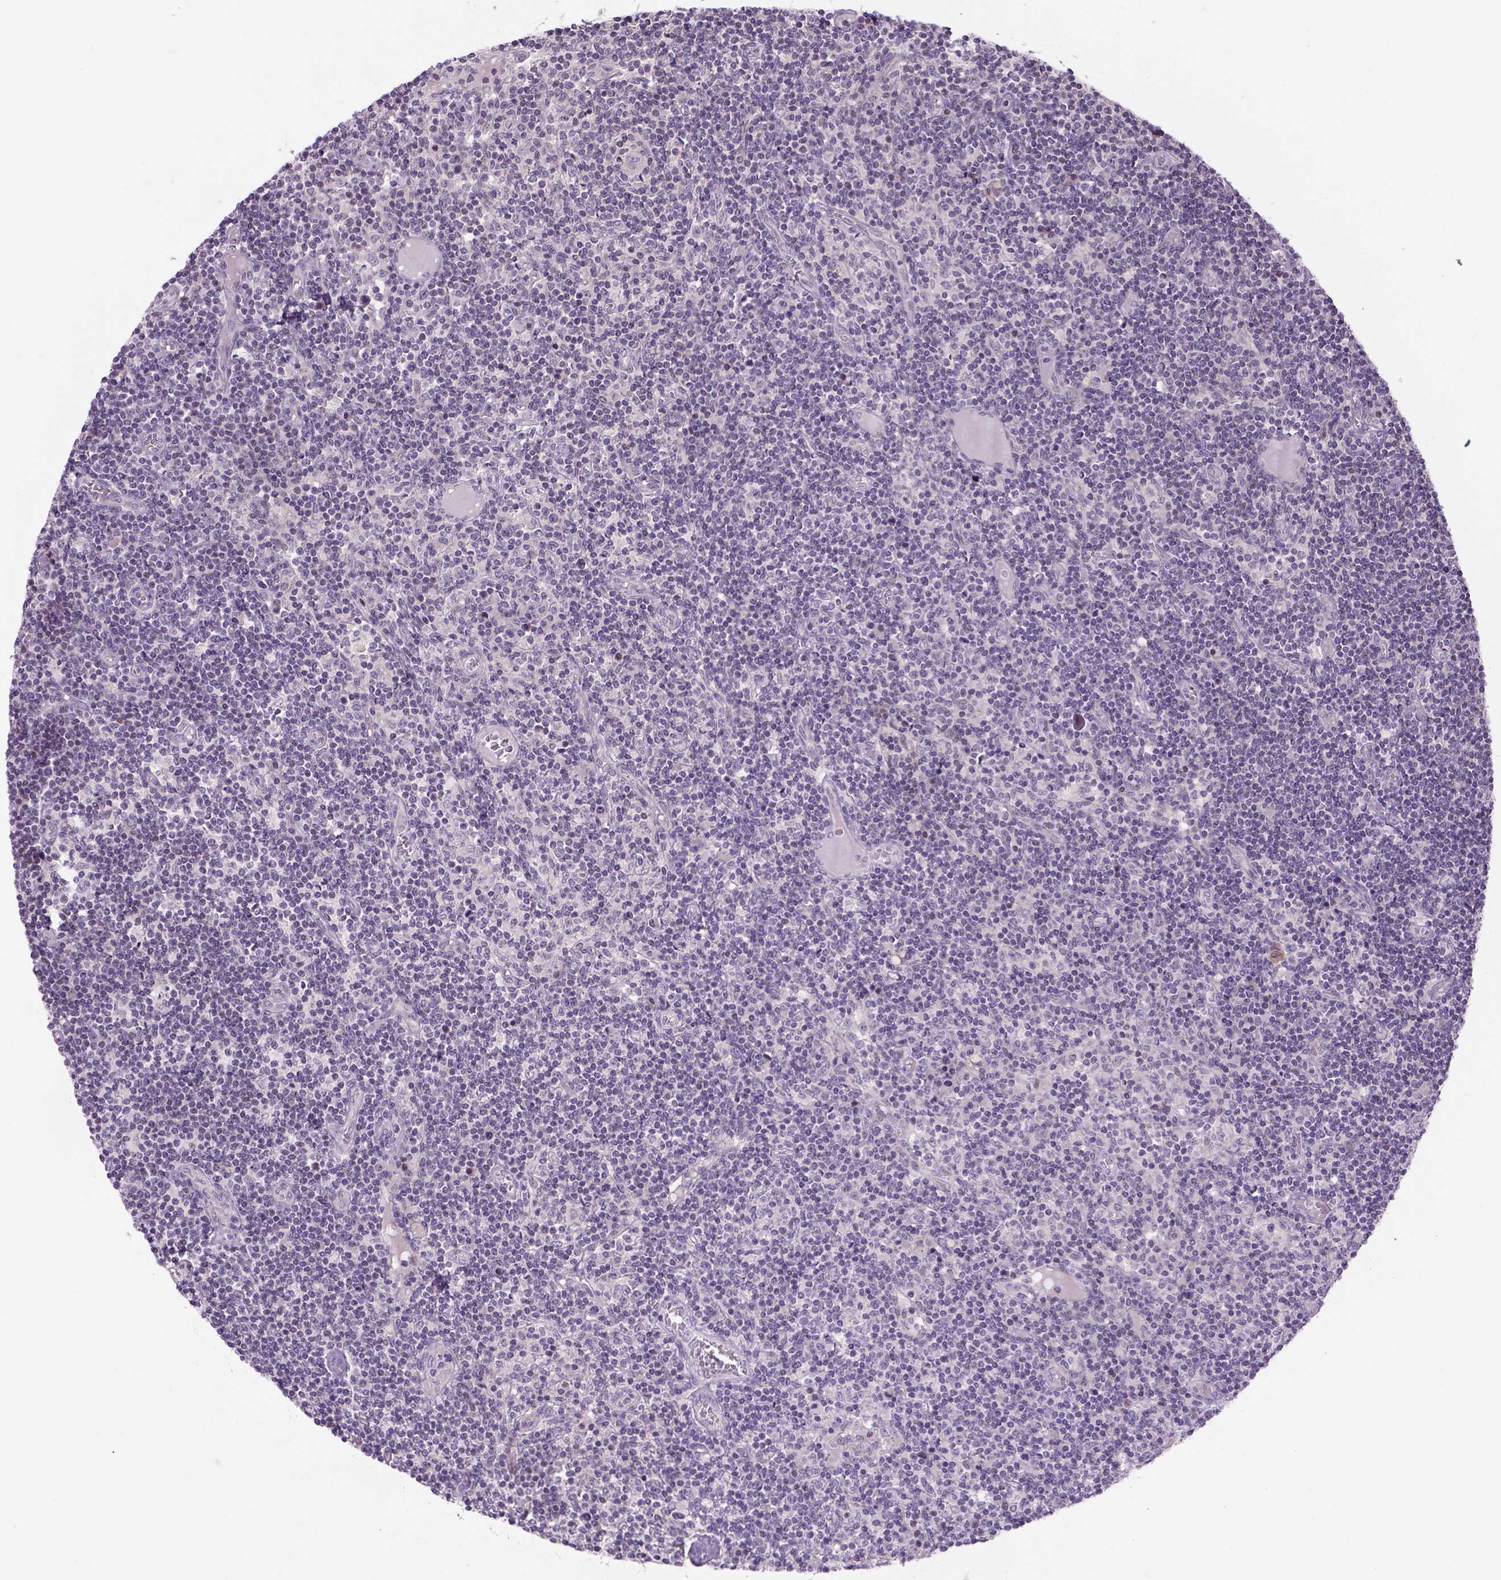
{"staining": {"intensity": "negative", "quantity": "none", "location": "none"}, "tissue": "lymph node", "cell_type": "Germinal center cells", "image_type": "normal", "snomed": [{"axis": "morphology", "description": "Normal tissue, NOS"}, {"axis": "topography", "description": "Lymph node"}], "caption": "DAB (3,3'-diaminobenzidine) immunohistochemical staining of unremarkable lymph node displays no significant positivity in germinal center cells. Nuclei are stained in blue.", "gene": "ADGRV1", "patient": {"sex": "female", "age": 72}}